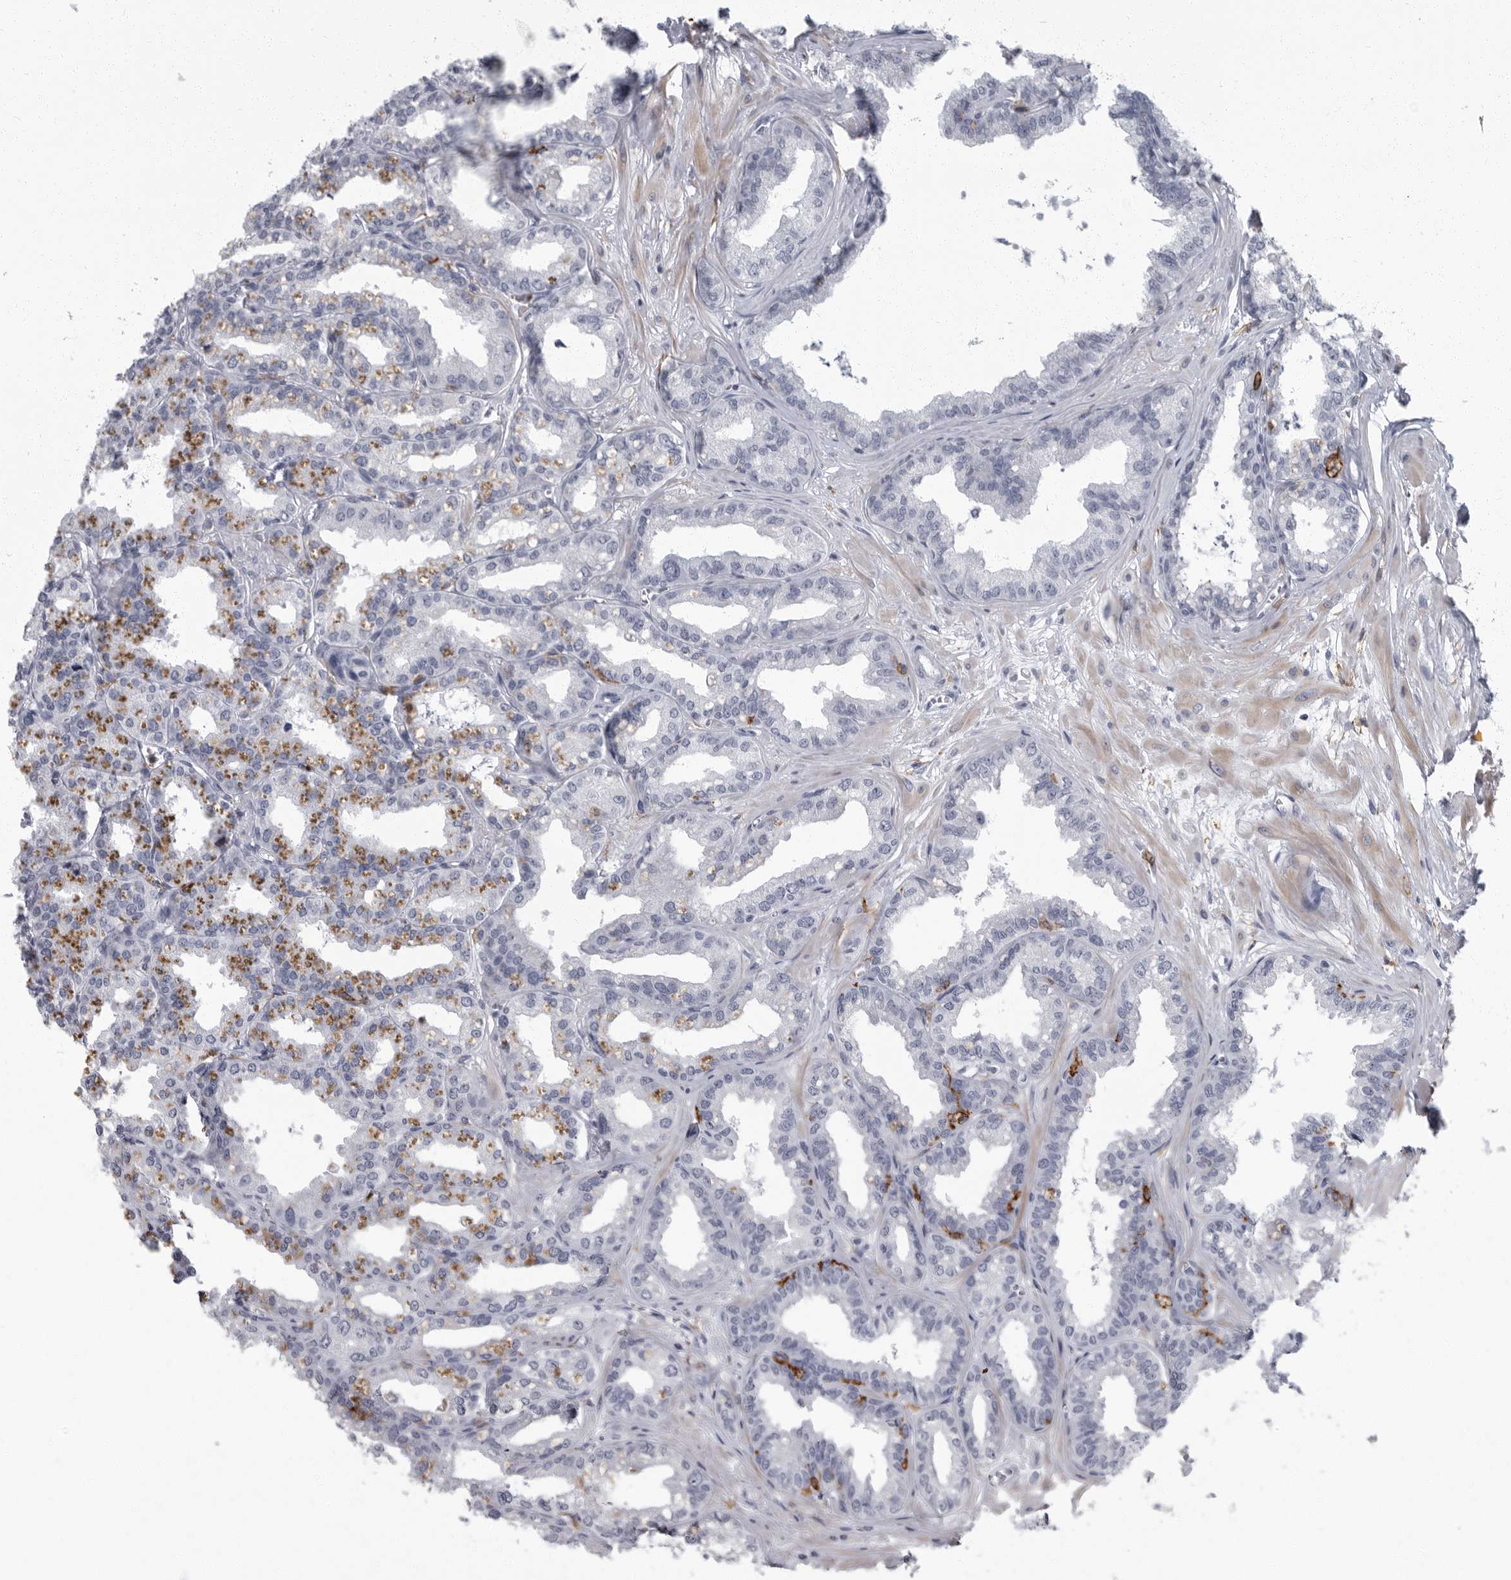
{"staining": {"intensity": "negative", "quantity": "none", "location": "none"}, "tissue": "seminal vesicle", "cell_type": "Glandular cells", "image_type": "normal", "snomed": [{"axis": "morphology", "description": "Normal tissue, NOS"}, {"axis": "topography", "description": "Prostate"}, {"axis": "topography", "description": "Seminal veicle"}], "caption": "Immunohistochemistry of benign human seminal vesicle displays no expression in glandular cells. (Stains: DAB immunohistochemistry (IHC) with hematoxylin counter stain, Microscopy: brightfield microscopy at high magnification).", "gene": "FCER1G", "patient": {"sex": "male", "age": 51}}